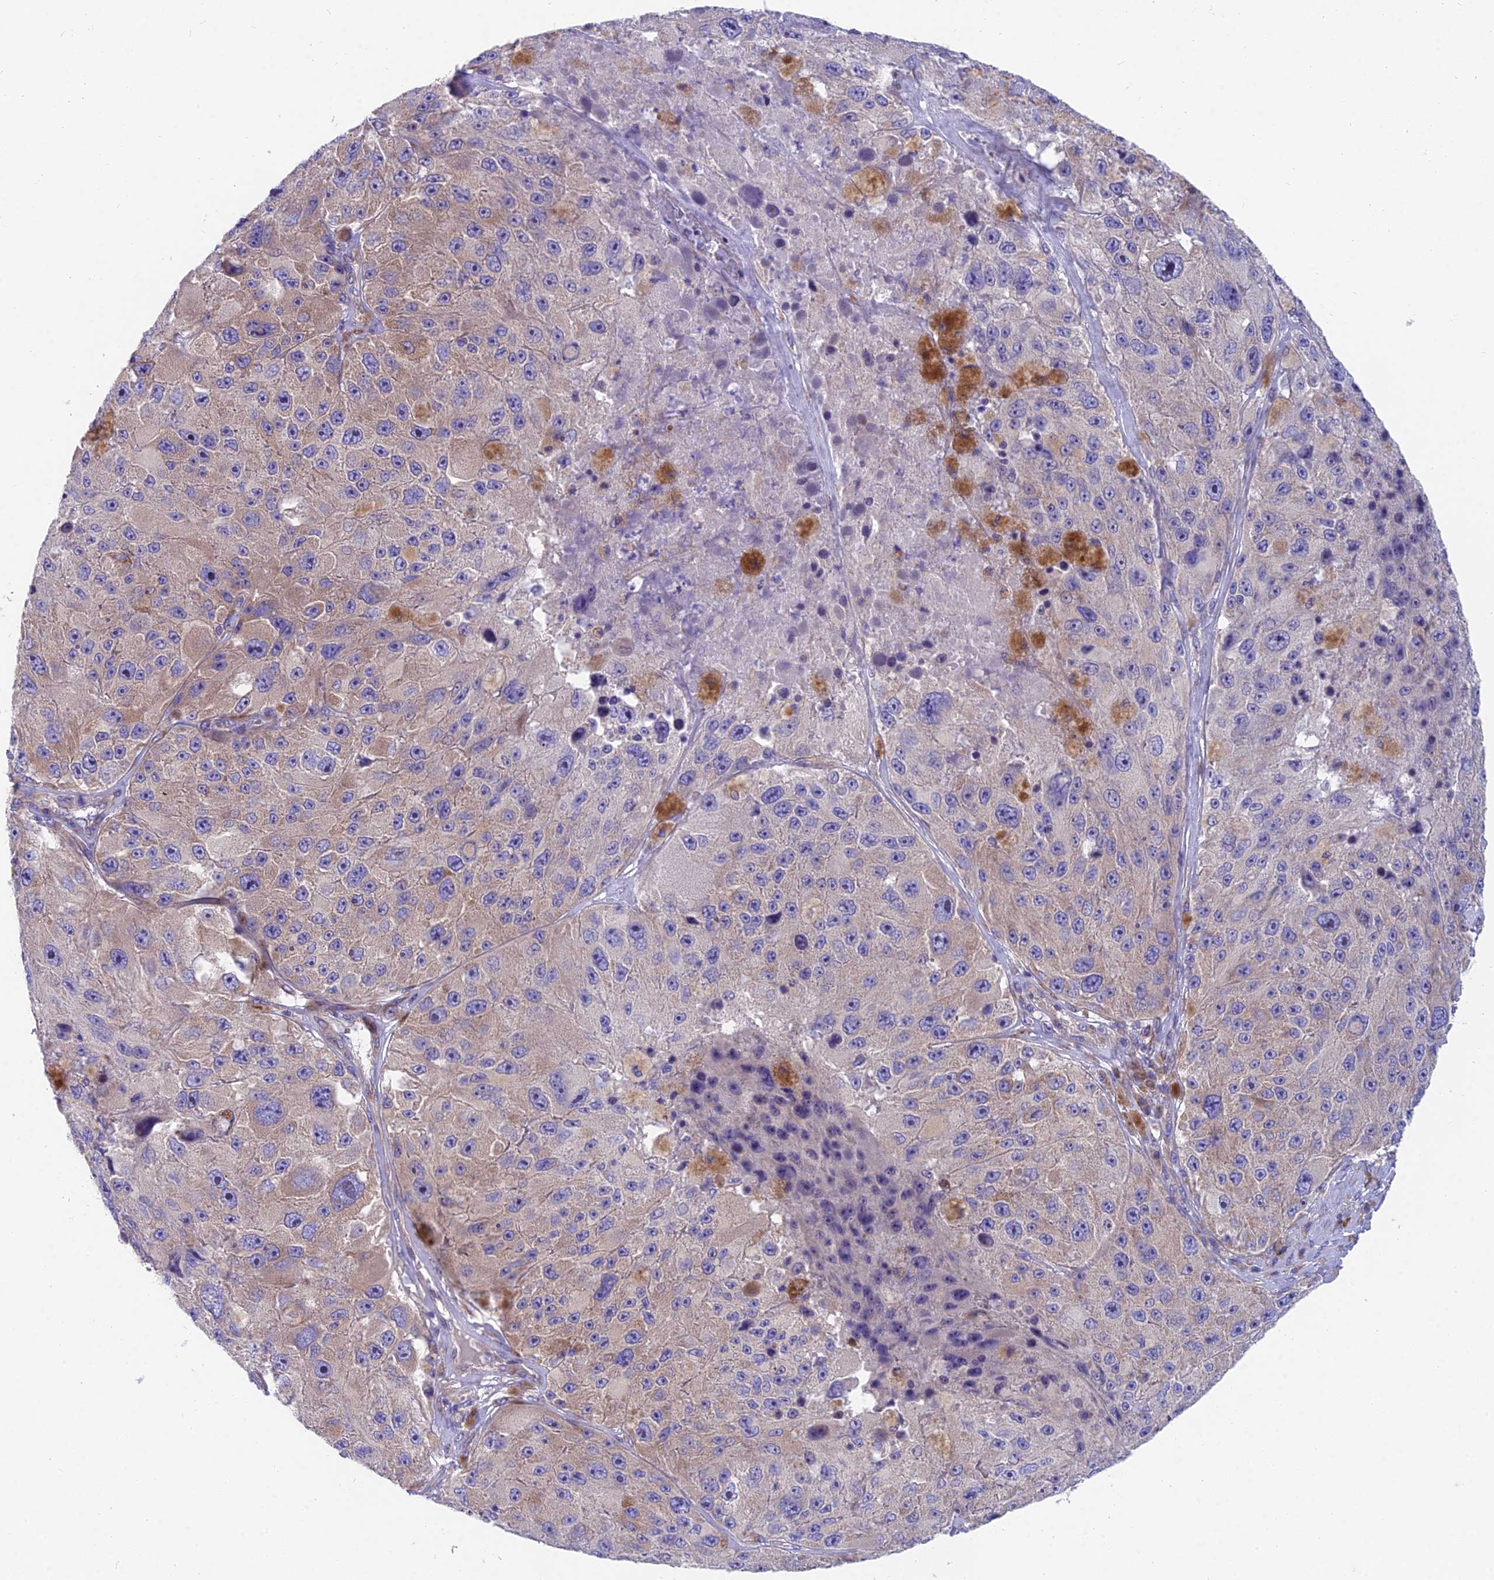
{"staining": {"intensity": "weak", "quantity": "<25%", "location": "cytoplasmic/membranous"}, "tissue": "melanoma", "cell_type": "Tumor cells", "image_type": "cancer", "snomed": [{"axis": "morphology", "description": "Malignant melanoma, Metastatic site"}, {"axis": "topography", "description": "Lymph node"}], "caption": "Photomicrograph shows no protein positivity in tumor cells of melanoma tissue.", "gene": "MVB12A", "patient": {"sex": "male", "age": 62}}